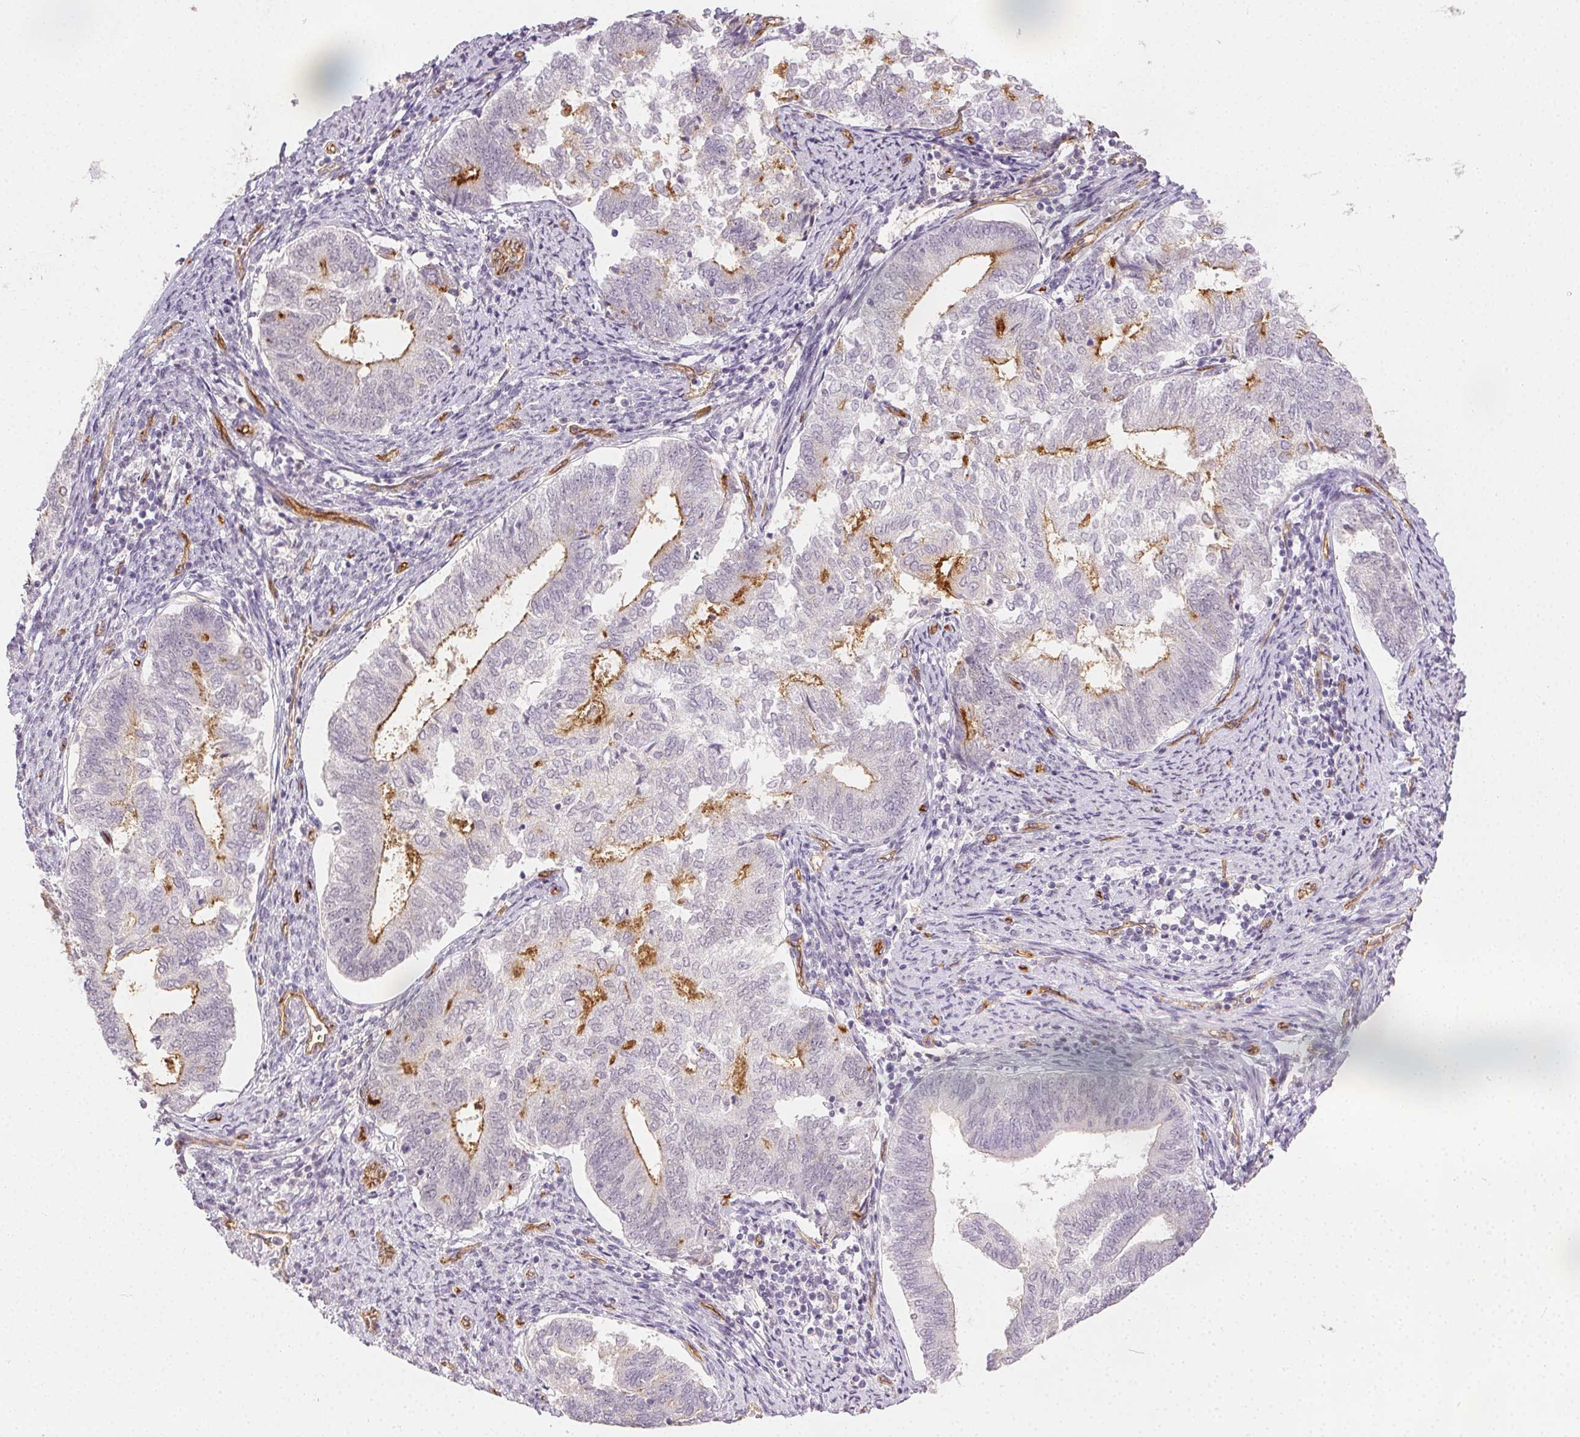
{"staining": {"intensity": "moderate", "quantity": "<25%", "location": "cytoplasmic/membranous"}, "tissue": "endometrial cancer", "cell_type": "Tumor cells", "image_type": "cancer", "snomed": [{"axis": "morphology", "description": "Adenocarcinoma, NOS"}, {"axis": "topography", "description": "Endometrium"}], "caption": "IHC micrograph of human endometrial cancer stained for a protein (brown), which displays low levels of moderate cytoplasmic/membranous expression in about <25% of tumor cells.", "gene": "PODXL", "patient": {"sex": "female", "age": 65}}